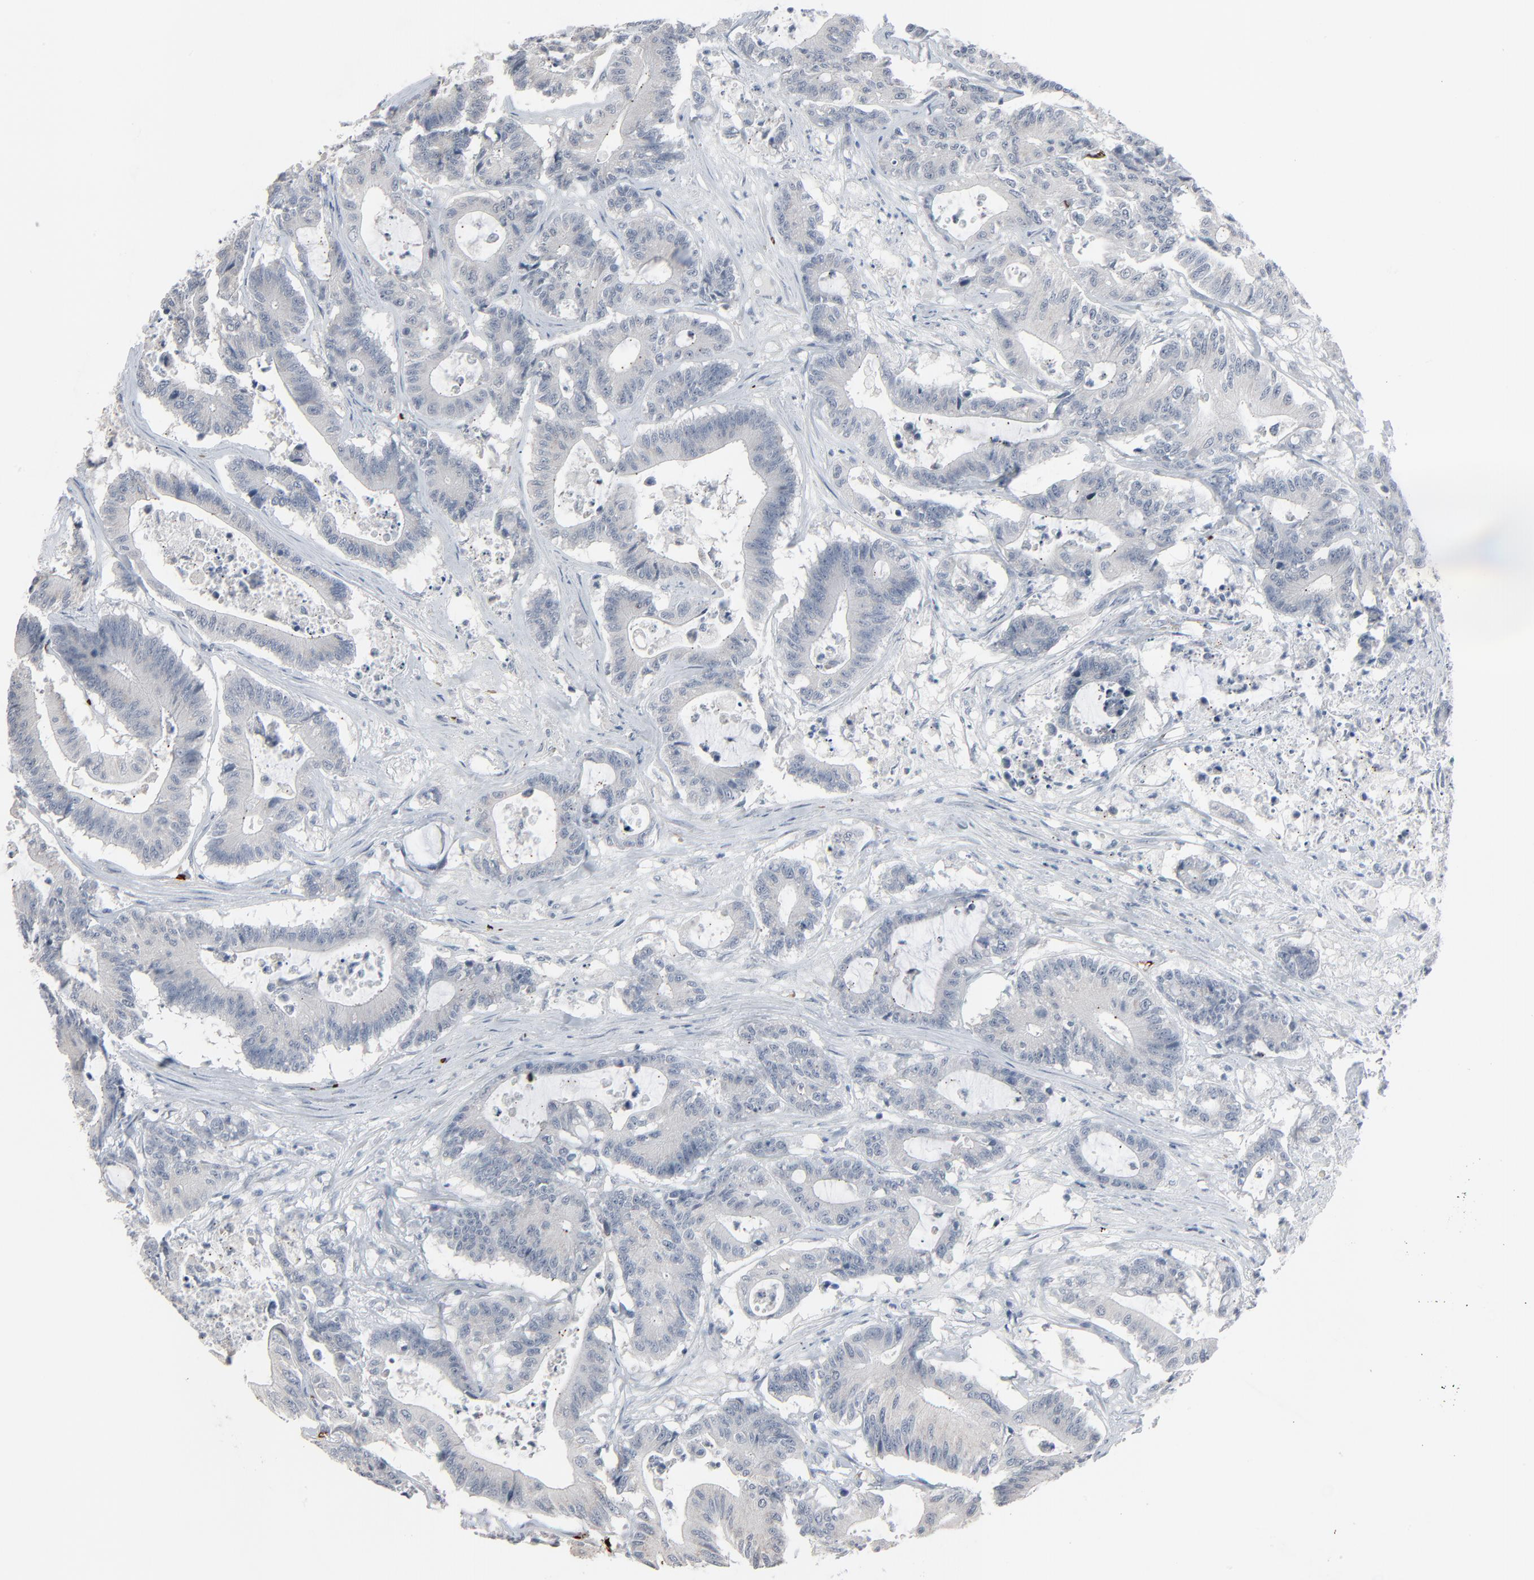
{"staining": {"intensity": "negative", "quantity": "none", "location": "none"}, "tissue": "colorectal cancer", "cell_type": "Tumor cells", "image_type": "cancer", "snomed": [{"axis": "morphology", "description": "Adenocarcinoma, NOS"}, {"axis": "topography", "description": "Colon"}], "caption": "IHC micrograph of human adenocarcinoma (colorectal) stained for a protein (brown), which demonstrates no staining in tumor cells.", "gene": "SAGE1", "patient": {"sex": "female", "age": 84}}